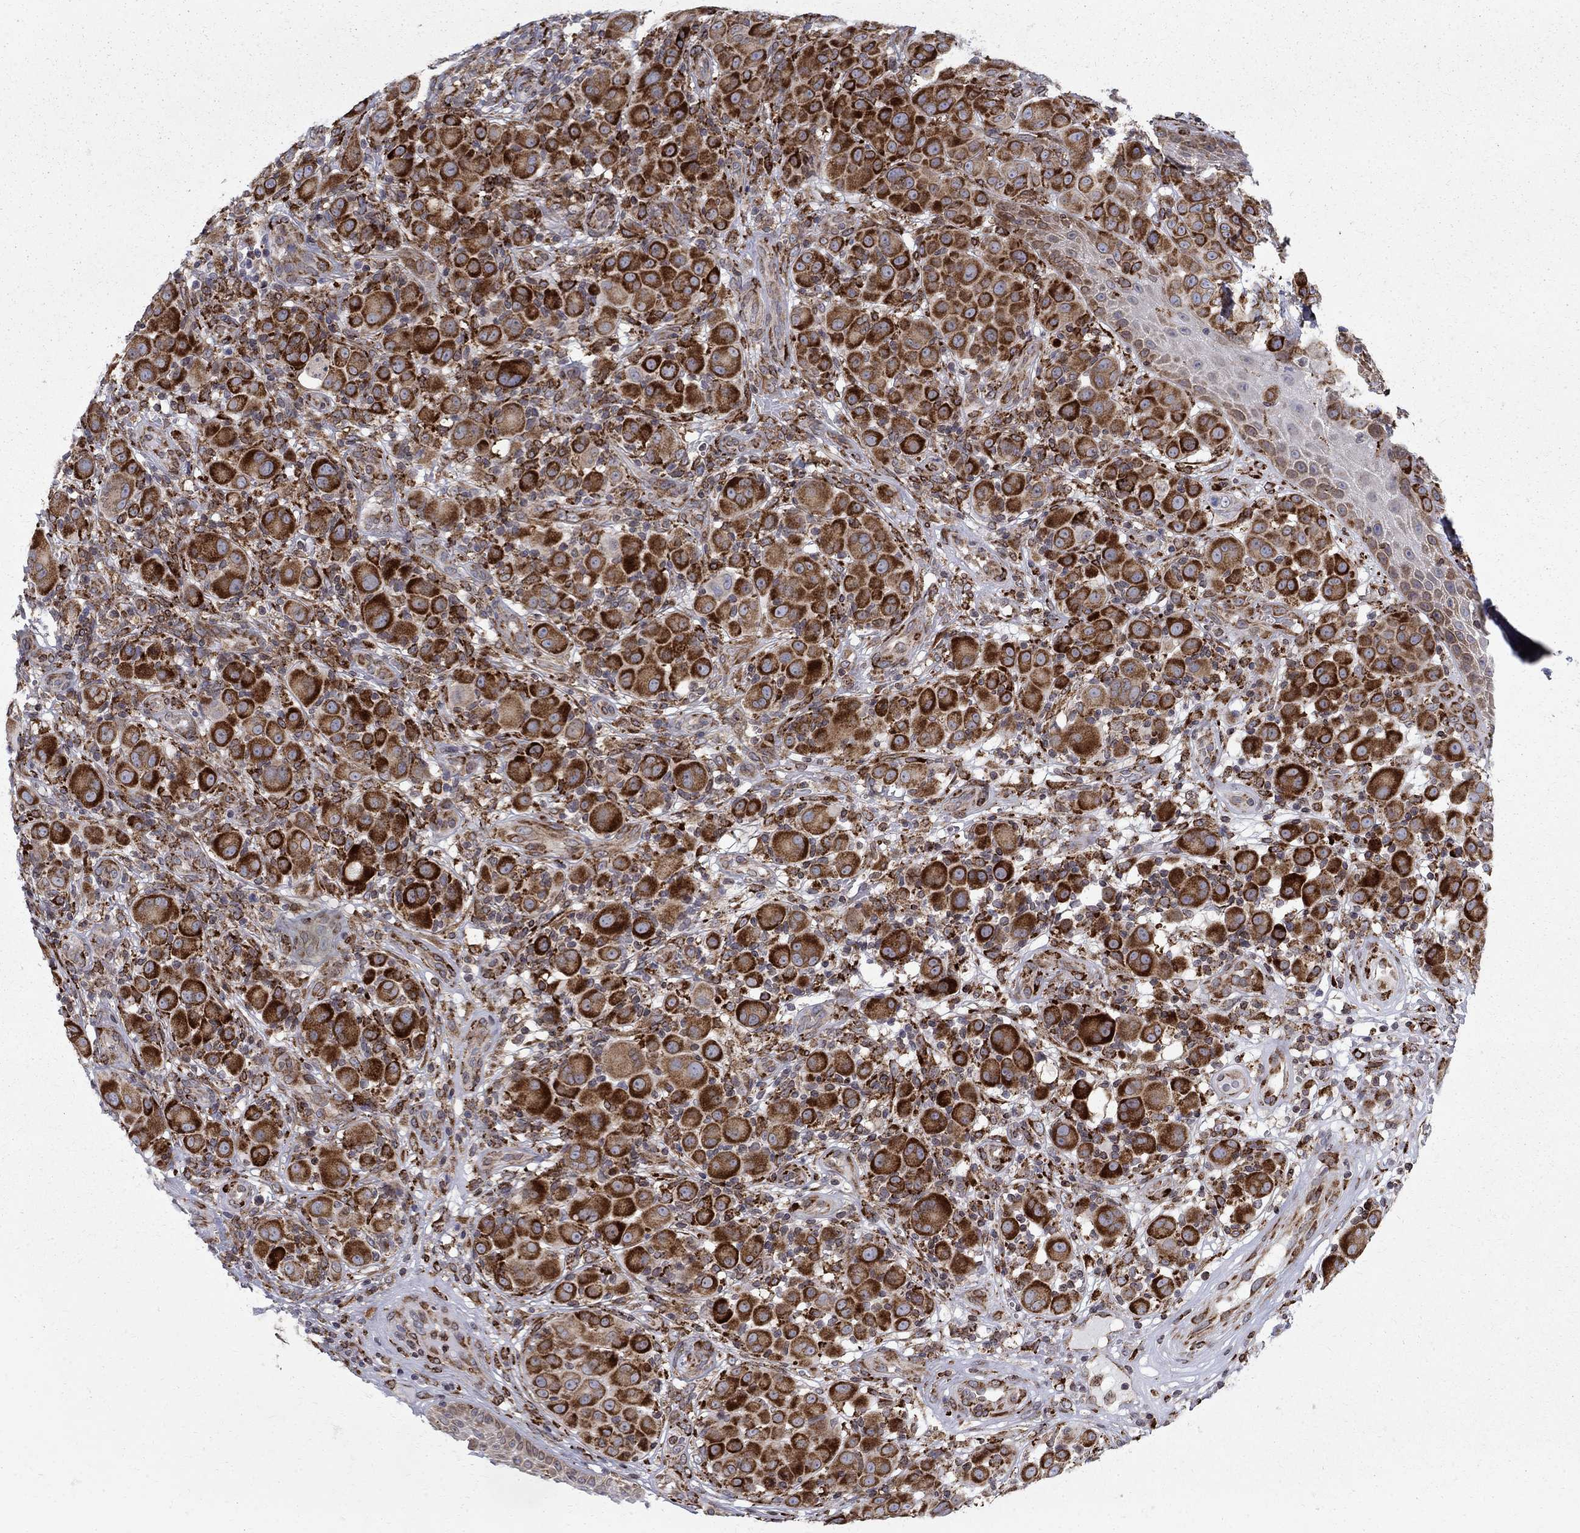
{"staining": {"intensity": "strong", "quantity": ">75%", "location": "cytoplasmic/membranous"}, "tissue": "melanoma", "cell_type": "Tumor cells", "image_type": "cancer", "snomed": [{"axis": "morphology", "description": "Malignant melanoma, NOS"}, {"axis": "topography", "description": "Skin"}], "caption": "Immunohistochemistry image of neoplastic tissue: human melanoma stained using immunohistochemistry displays high levels of strong protein expression localized specifically in the cytoplasmic/membranous of tumor cells, appearing as a cytoplasmic/membranous brown color.", "gene": "CAB39L", "patient": {"sex": "female", "age": 87}}